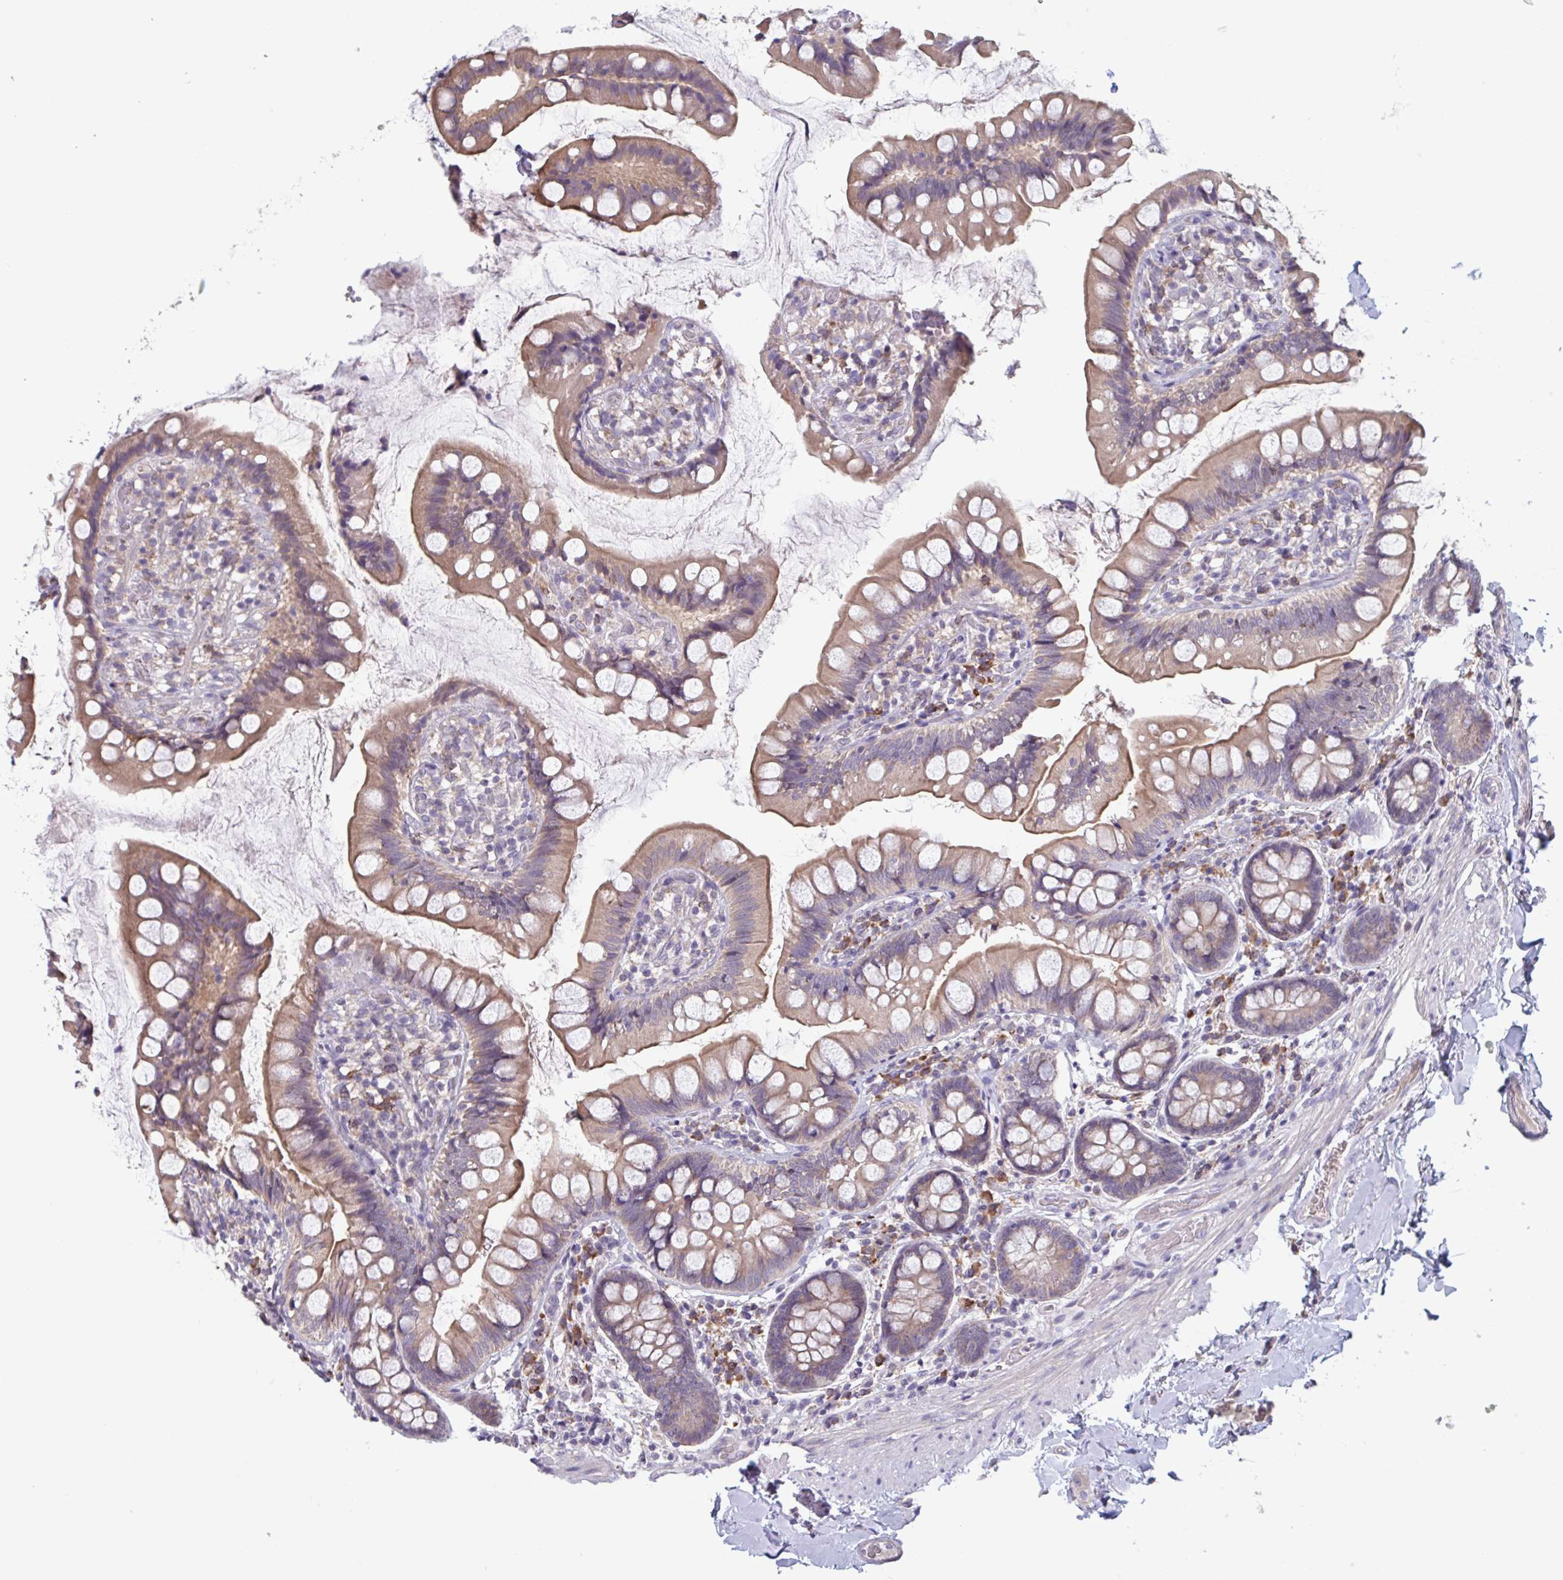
{"staining": {"intensity": "moderate", "quantity": "25%-75%", "location": "cytoplasmic/membranous"}, "tissue": "small intestine", "cell_type": "Glandular cells", "image_type": "normal", "snomed": [{"axis": "morphology", "description": "Normal tissue, NOS"}, {"axis": "topography", "description": "Small intestine"}], "caption": "This is an image of immunohistochemistry (IHC) staining of benign small intestine, which shows moderate staining in the cytoplasmic/membranous of glandular cells.", "gene": "CD1E", "patient": {"sex": "male", "age": 70}}